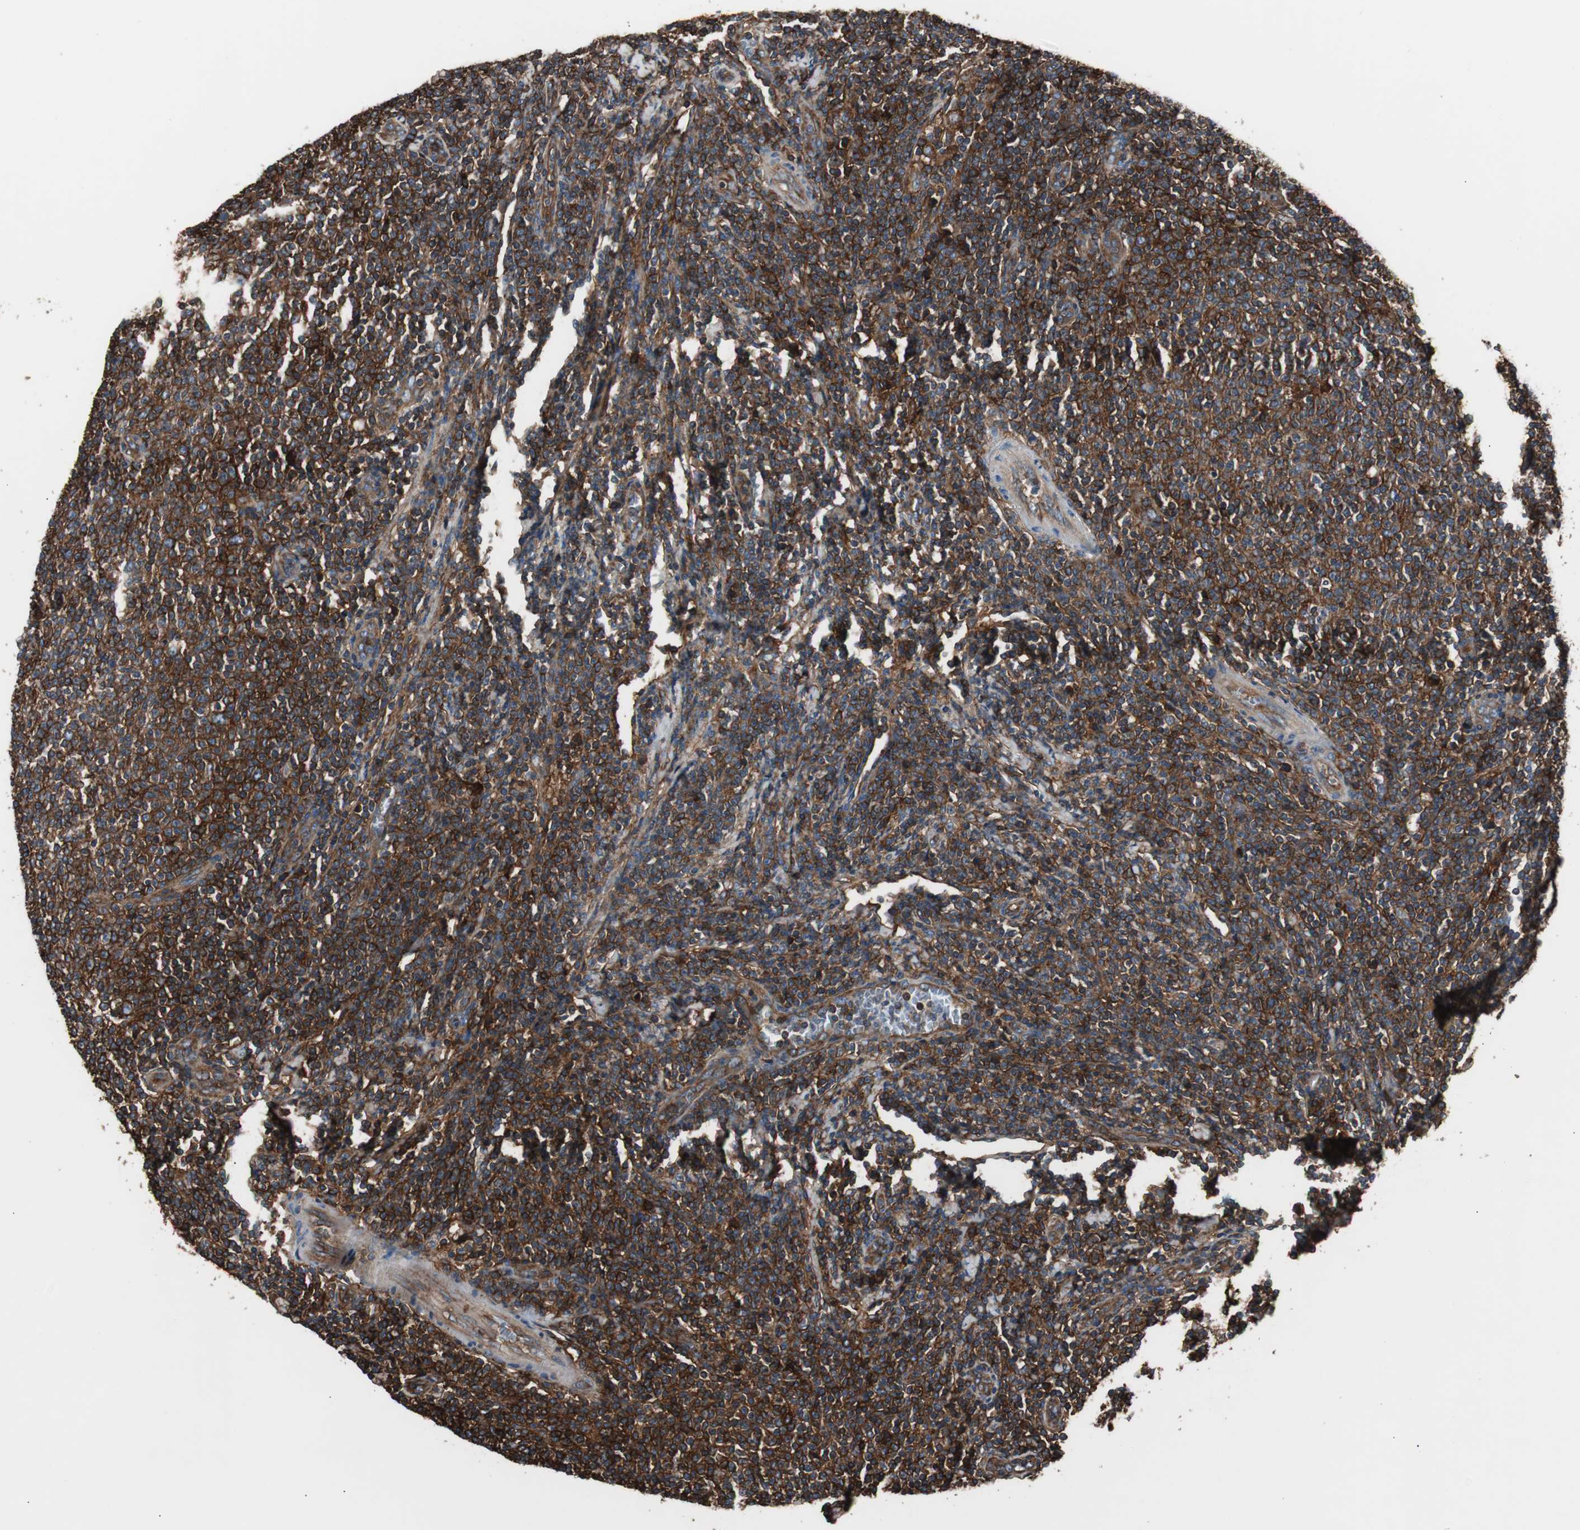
{"staining": {"intensity": "strong", "quantity": ">75%", "location": "cytoplasmic/membranous"}, "tissue": "lymphoma", "cell_type": "Tumor cells", "image_type": "cancer", "snomed": [{"axis": "morphology", "description": "Malignant lymphoma, non-Hodgkin's type, Low grade"}, {"axis": "topography", "description": "Lymph node"}], "caption": "A histopathology image showing strong cytoplasmic/membranous staining in approximately >75% of tumor cells in lymphoma, as visualized by brown immunohistochemical staining.", "gene": "B2M", "patient": {"sex": "male", "age": 66}}